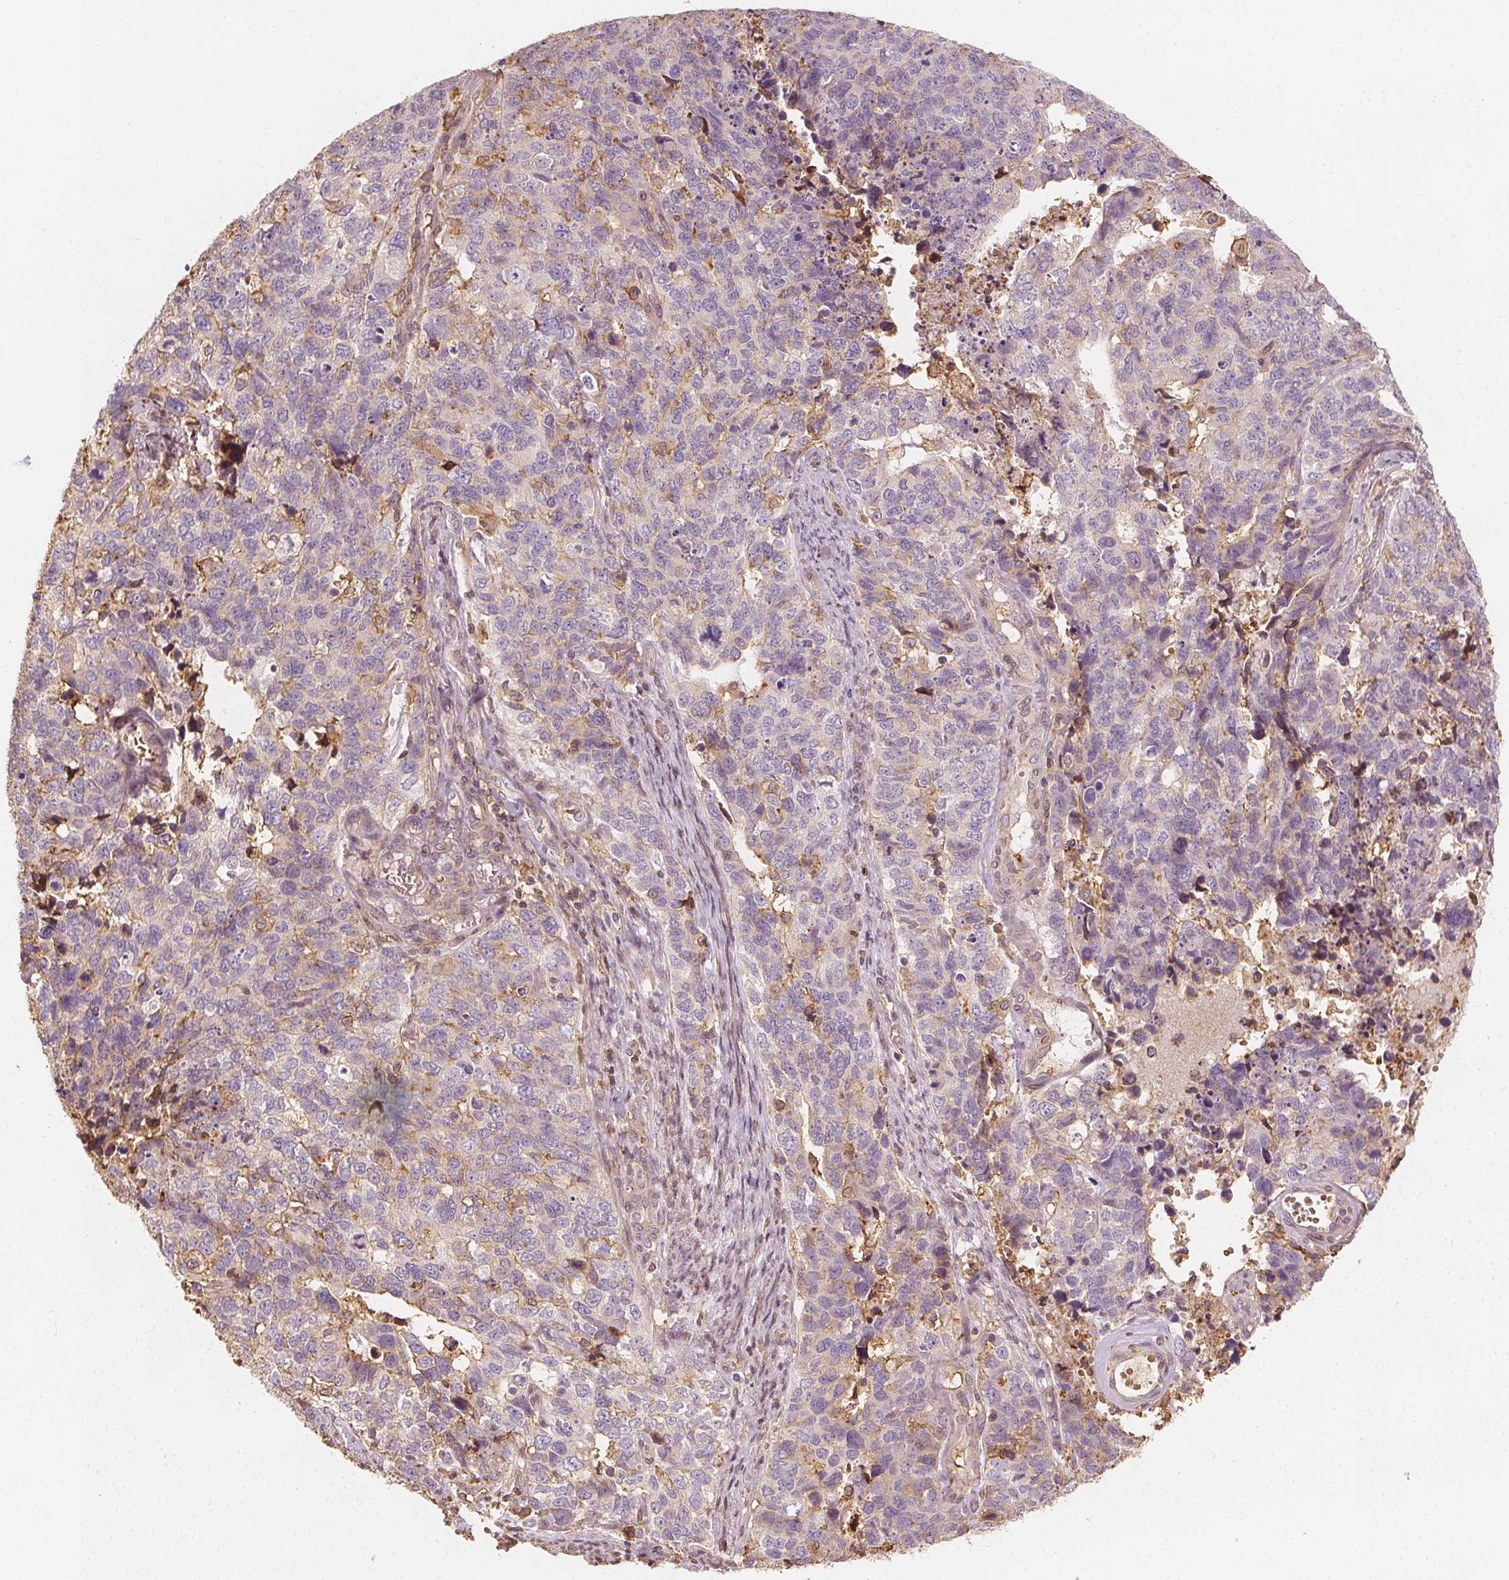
{"staining": {"intensity": "negative", "quantity": "none", "location": "none"}, "tissue": "cervical cancer", "cell_type": "Tumor cells", "image_type": "cancer", "snomed": [{"axis": "morphology", "description": "Squamous cell carcinoma, NOS"}, {"axis": "topography", "description": "Cervix"}], "caption": "Histopathology image shows no significant protein expression in tumor cells of cervical cancer (squamous cell carcinoma).", "gene": "ARHGAP26", "patient": {"sex": "female", "age": 63}}